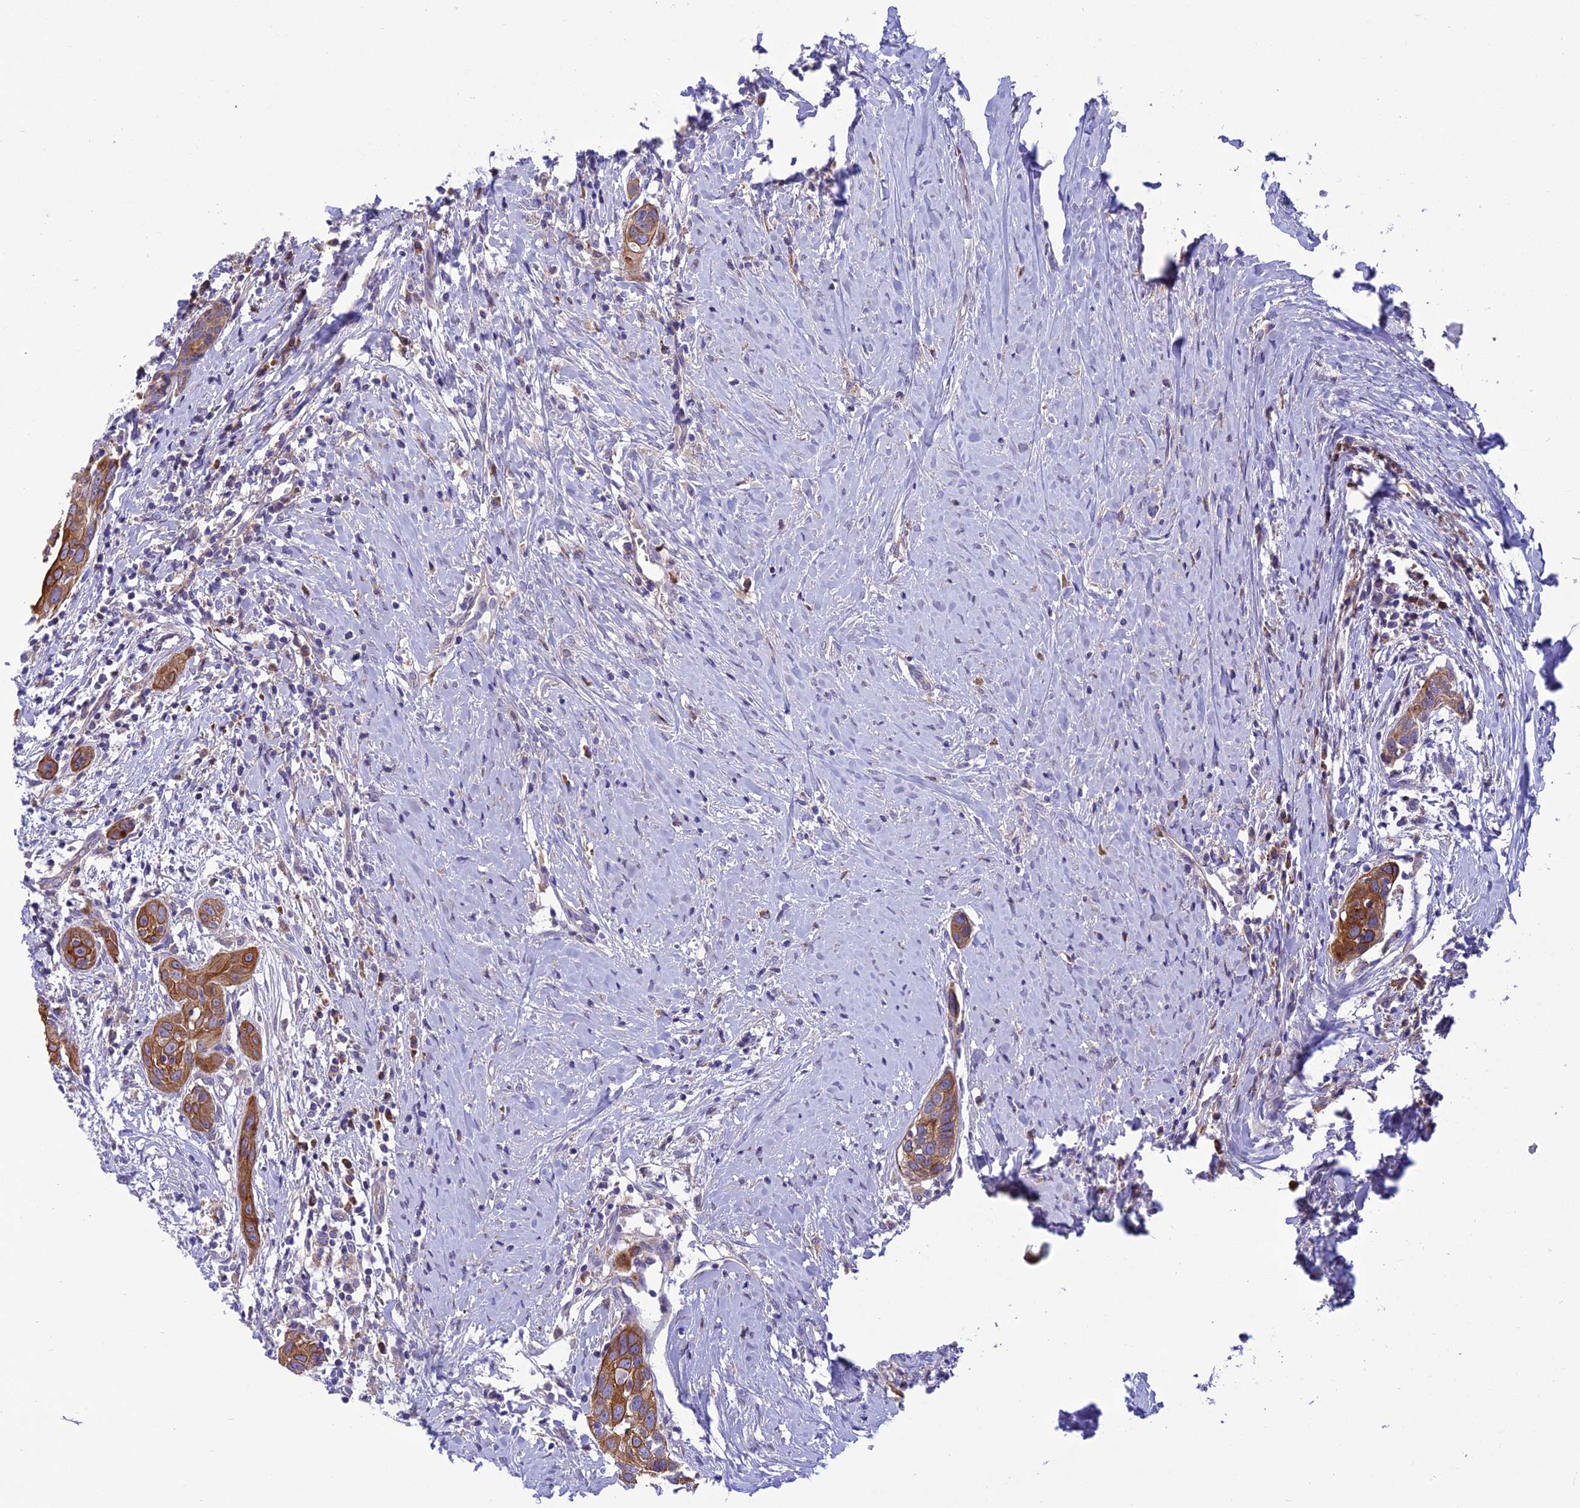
{"staining": {"intensity": "moderate", "quantity": ">75%", "location": "cytoplasmic/membranous"}, "tissue": "head and neck cancer", "cell_type": "Tumor cells", "image_type": "cancer", "snomed": [{"axis": "morphology", "description": "Squamous cell carcinoma, NOS"}, {"axis": "topography", "description": "Oral tissue"}, {"axis": "topography", "description": "Head-Neck"}], "caption": "Head and neck cancer stained with a brown dye shows moderate cytoplasmic/membranous positive staining in about >75% of tumor cells.", "gene": "JMY", "patient": {"sex": "female", "age": 50}}